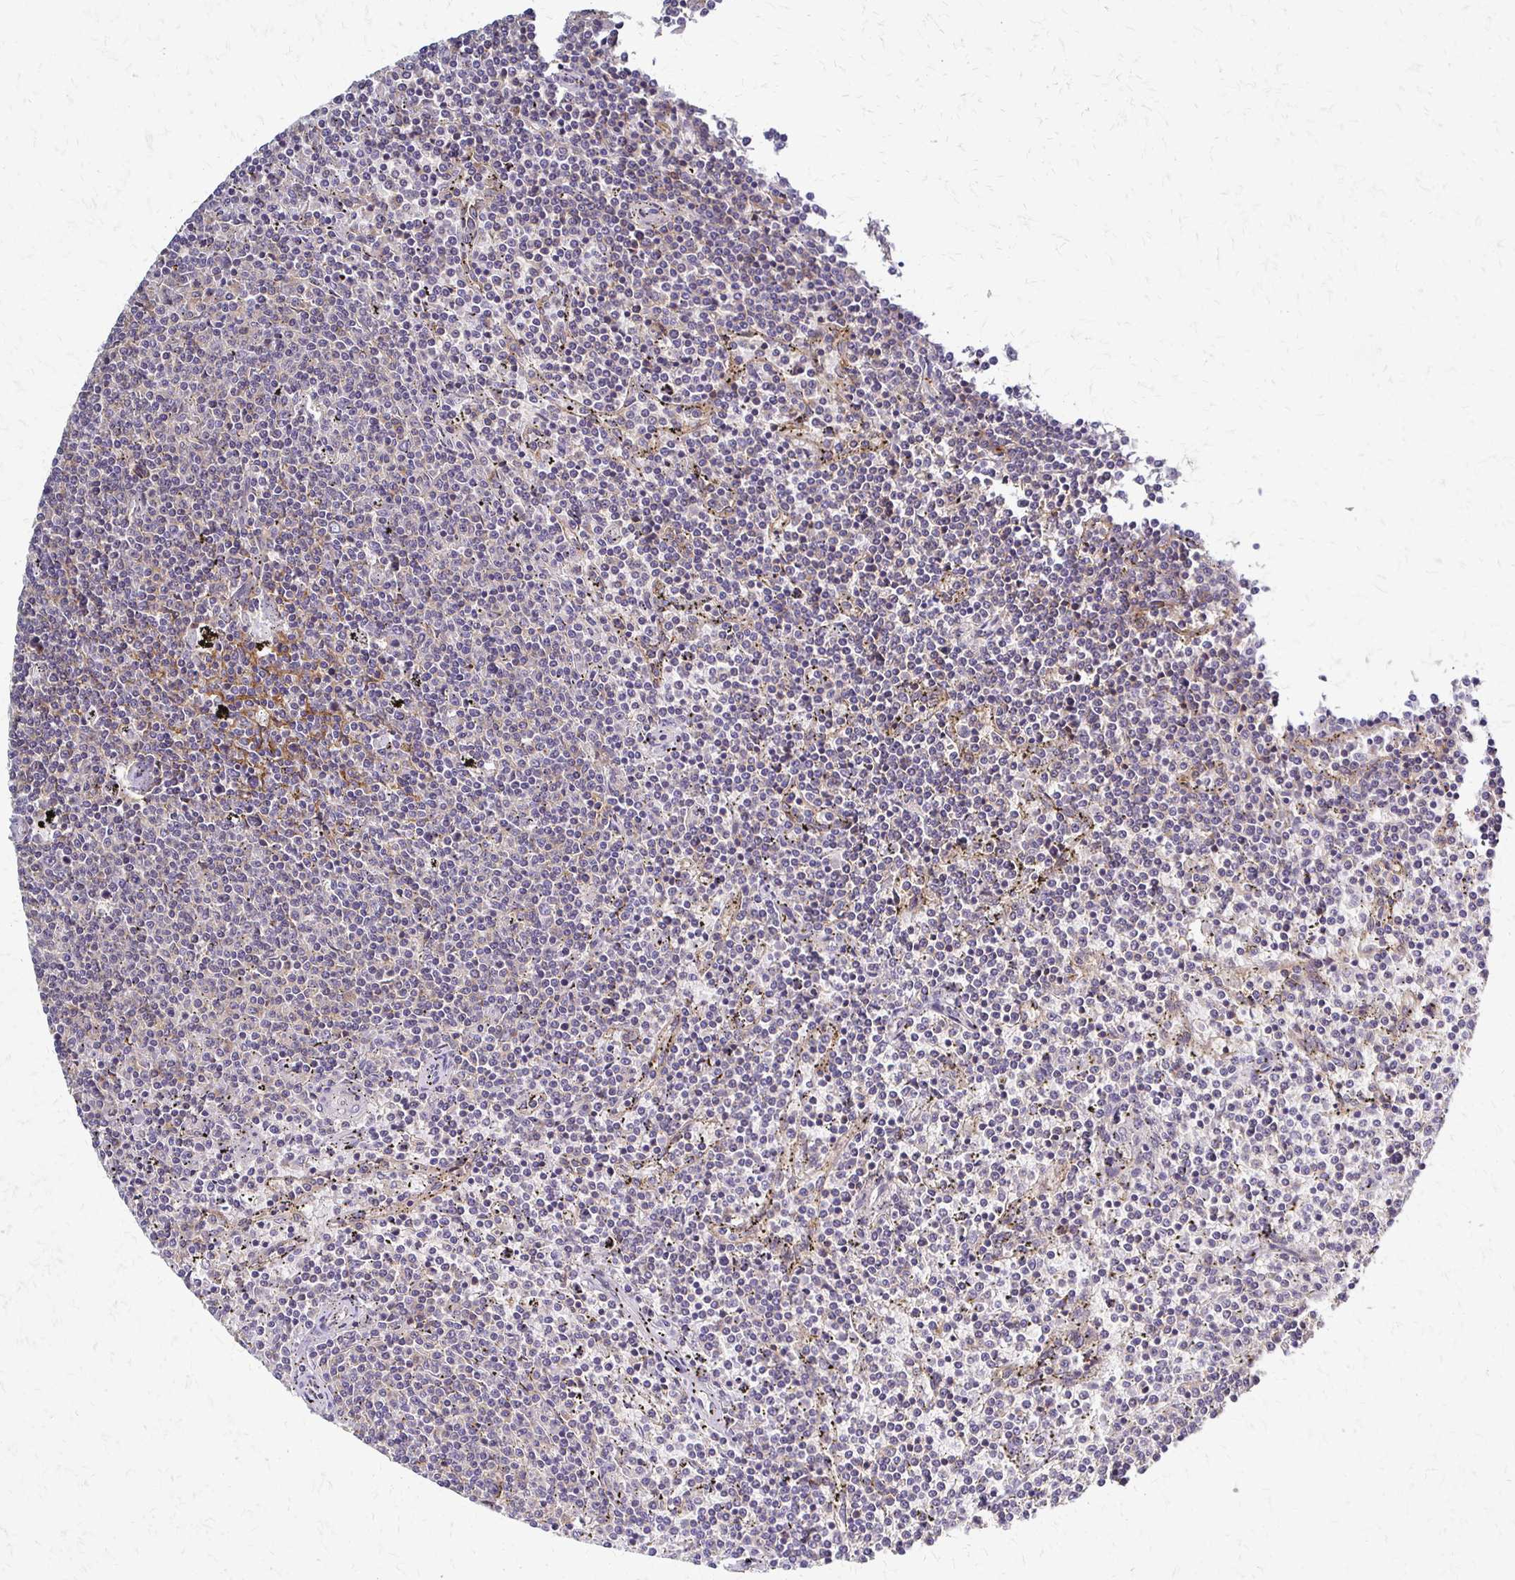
{"staining": {"intensity": "negative", "quantity": "none", "location": "none"}, "tissue": "lymphoma", "cell_type": "Tumor cells", "image_type": "cancer", "snomed": [{"axis": "morphology", "description": "Malignant lymphoma, non-Hodgkin's type, Low grade"}, {"axis": "topography", "description": "Spleen"}], "caption": "High magnification brightfield microscopy of lymphoma stained with DAB (3,3'-diaminobenzidine) (brown) and counterstained with hematoxylin (blue): tumor cells show no significant expression. The staining is performed using DAB brown chromogen with nuclei counter-stained in using hematoxylin.", "gene": "SLC9A9", "patient": {"sex": "female", "age": 50}}